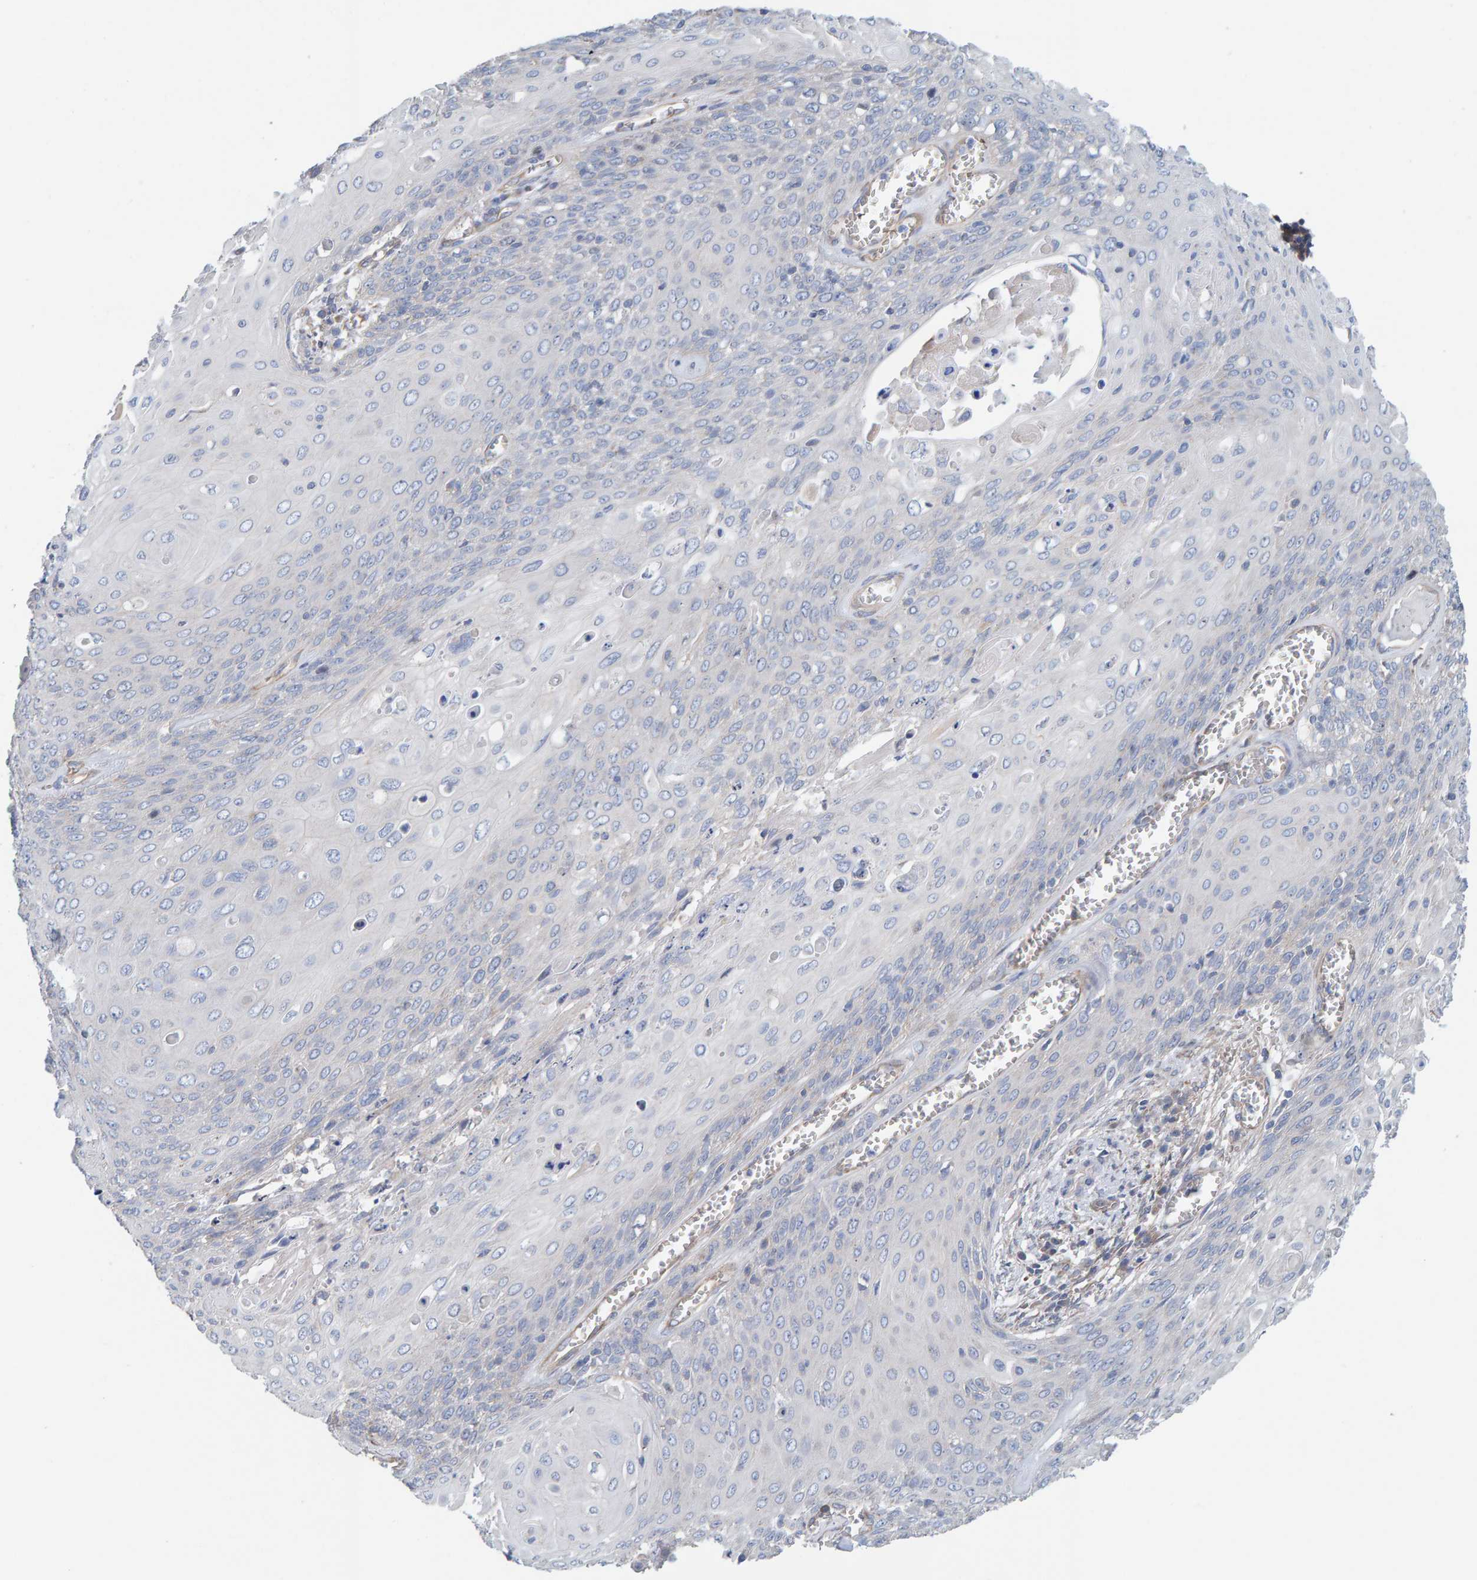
{"staining": {"intensity": "negative", "quantity": "none", "location": "none"}, "tissue": "cervical cancer", "cell_type": "Tumor cells", "image_type": "cancer", "snomed": [{"axis": "morphology", "description": "Squamous cell carcinoma, NOS"}, {"axis": "topography", "description": "Cervix"}], "caption": "Immunohistochemistry of human cervical cancer (squamous cell carcinoma) reveals no staining in tumor cells. (Brightfield microscopy of DAB immunohistochemistry (IHC) at high magnification).", "gene": "RGP1", "patient": {"sex": "female", "age": 39}}